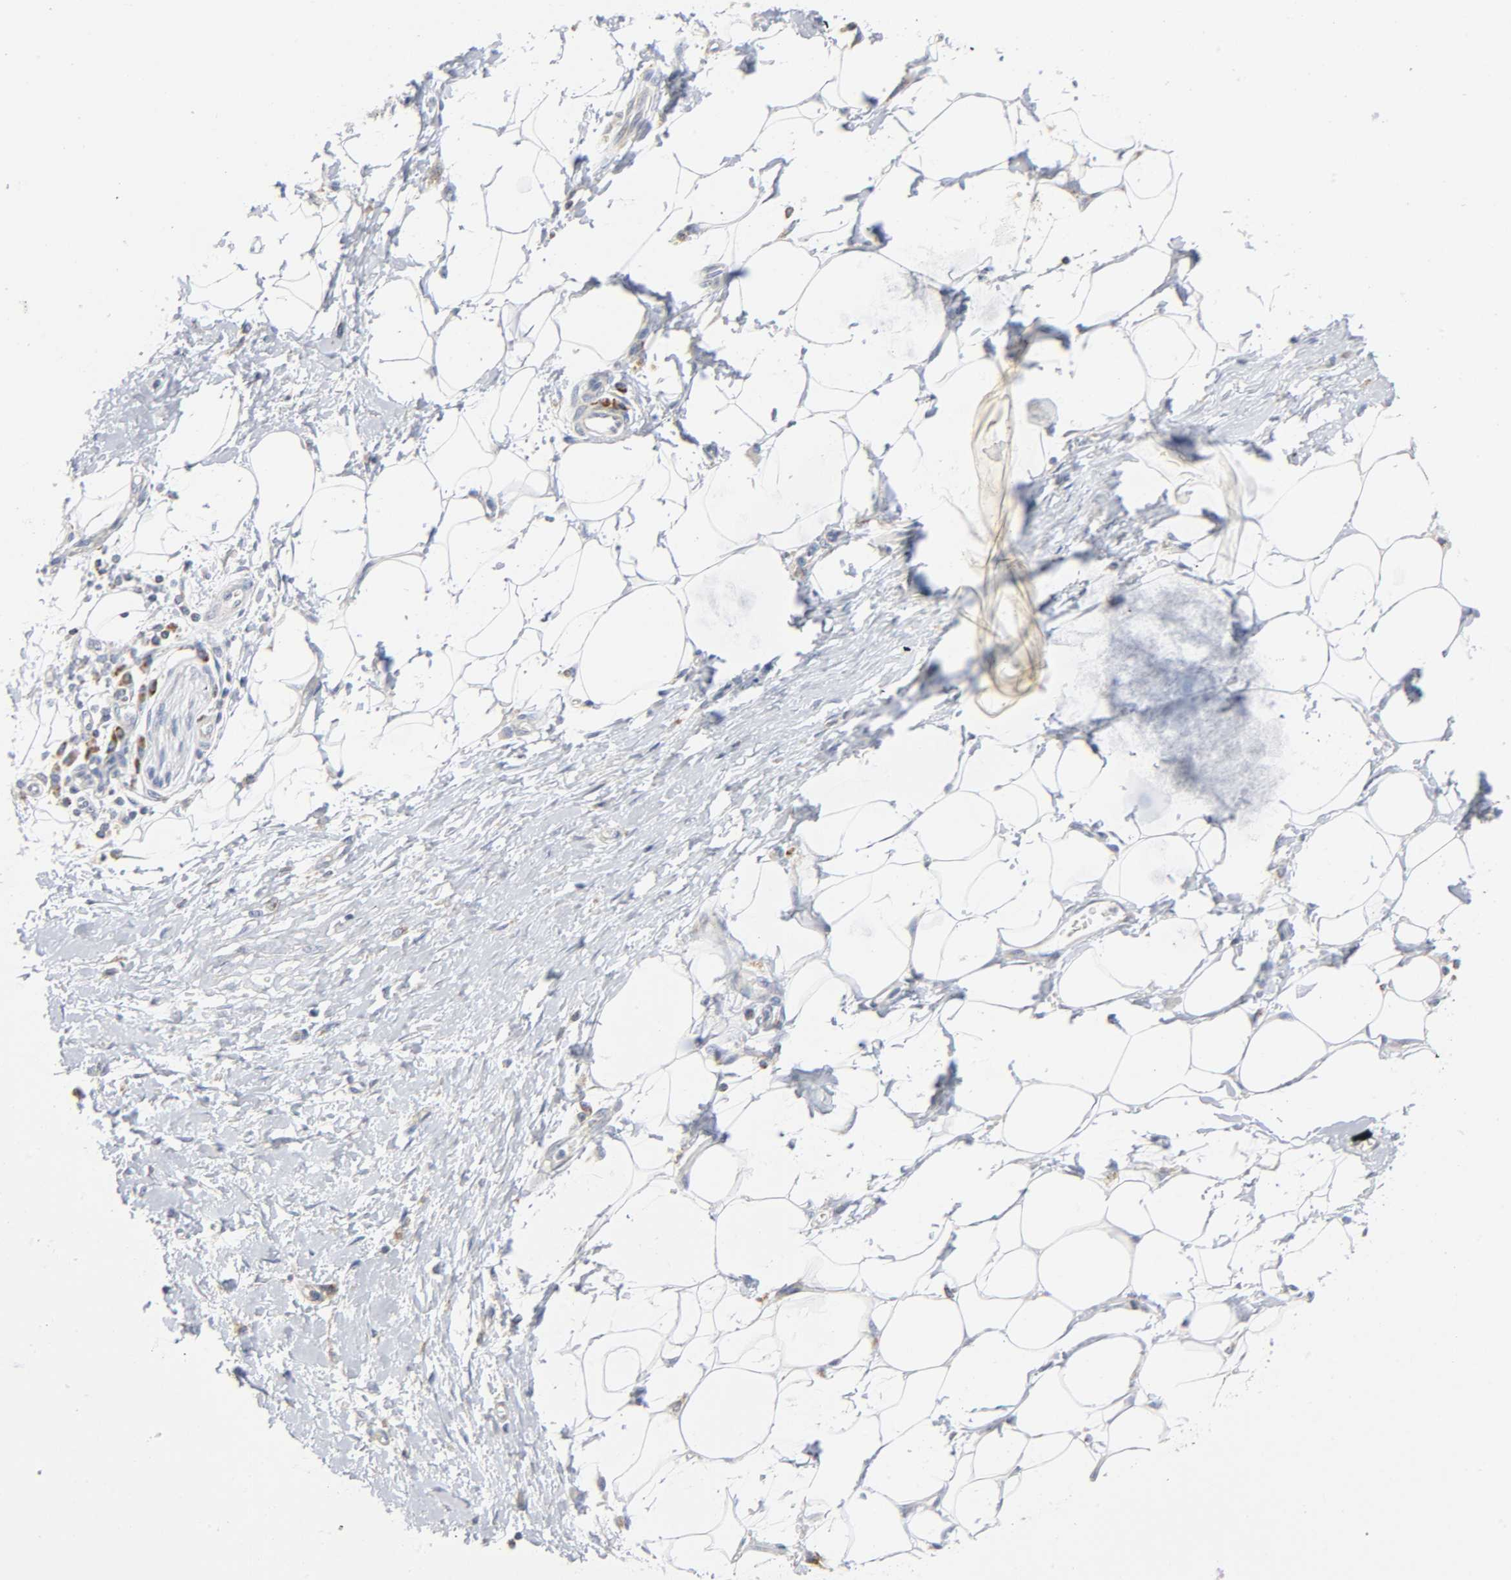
{"staining": {"intensity": "negative", "quantity": "none", "location": "none"}, "tissue": "adipose tissue", "cell_type": "Adipocytes", "image_type": "normal", "snomed": [{"axis": "morphology", "description": "Normal tissue, NOS"}, {"axis": "morphology", "description": "Urothelial carcinoma, High grade"}, {"axis": "topography", "description": "Vascular tissue"}, {"axis": "topography", "description": "Urinary bladder"}], "caption": "IHC of normal adipose tissue shows no staining in adipocytes.", "gene": "BAK1", "patient": {"sex": "female", "age": 56}}